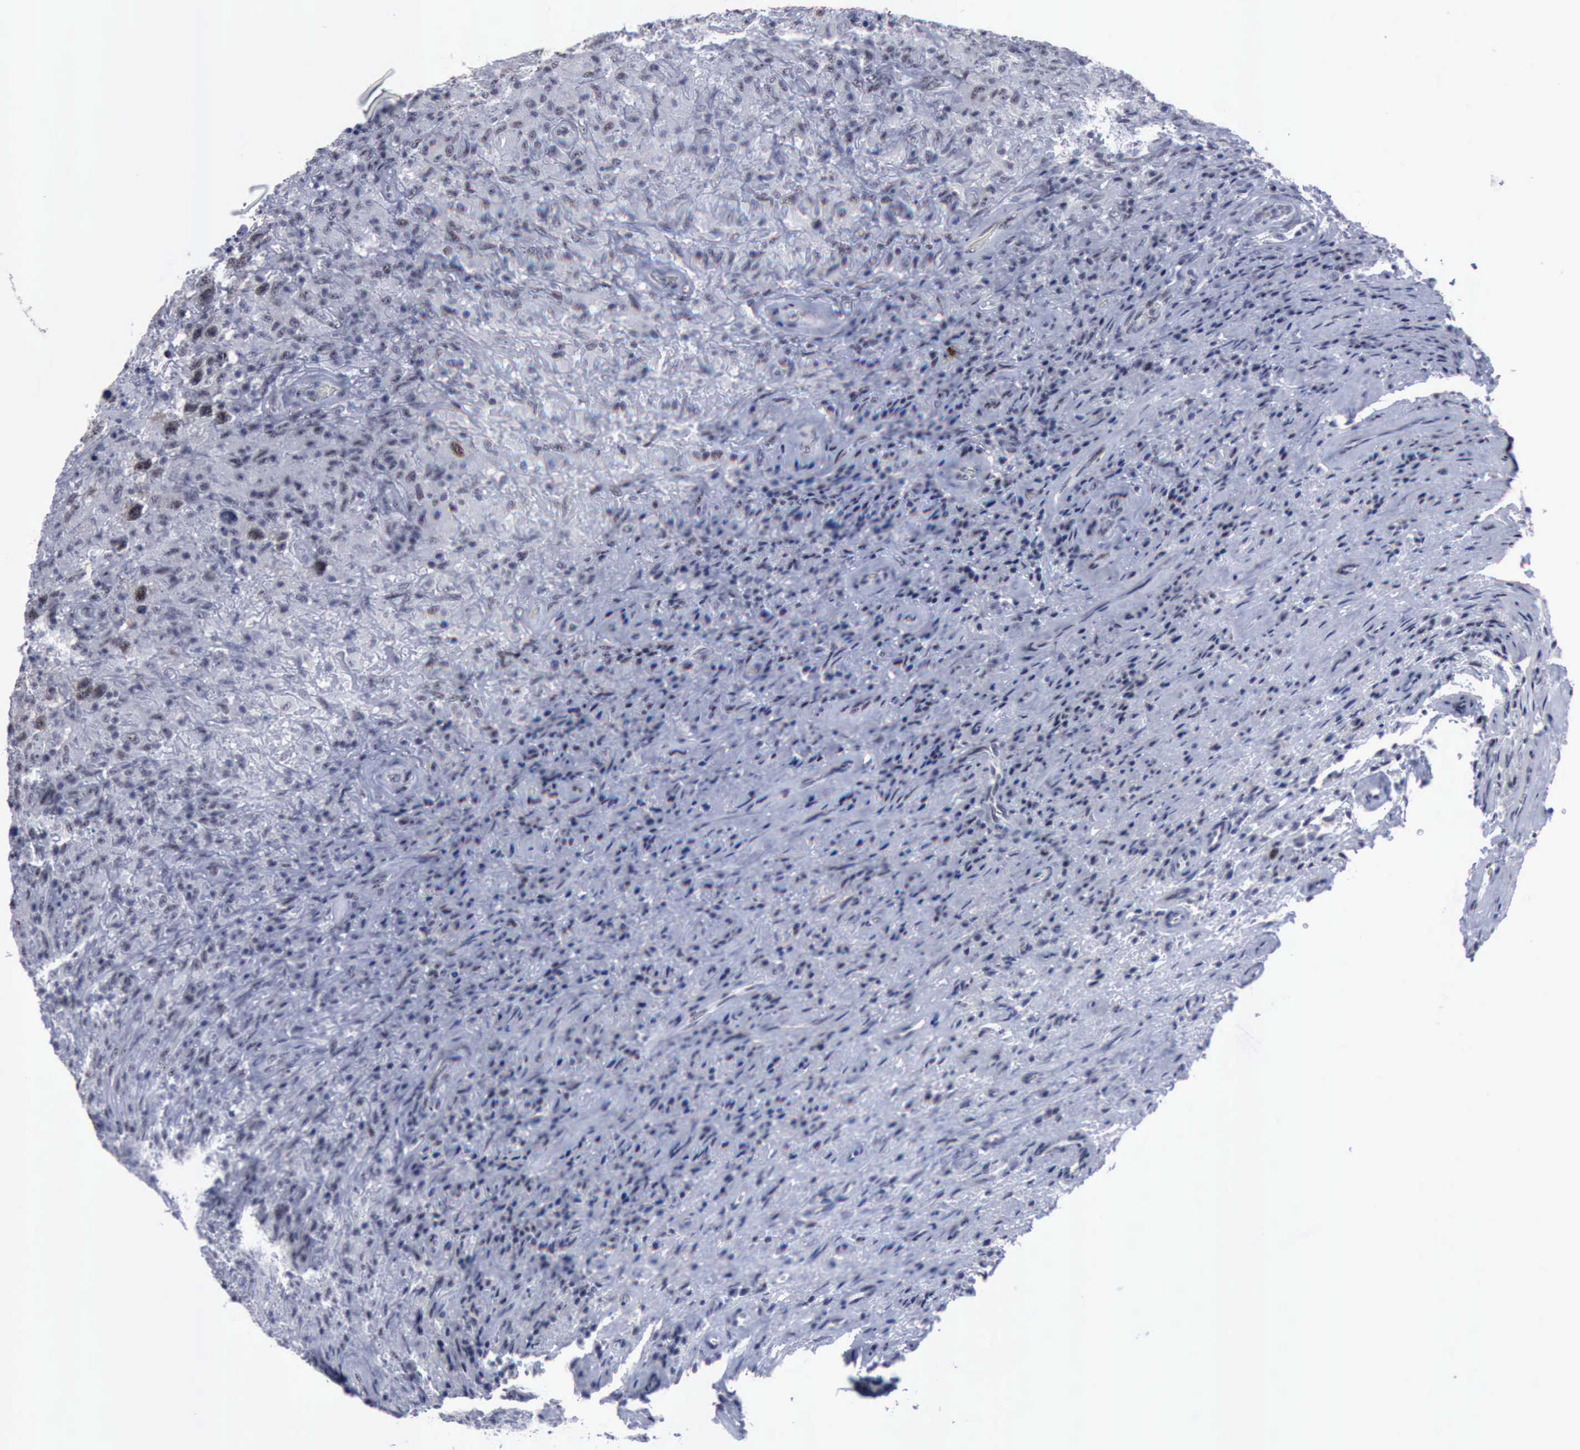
{"staining": {"intensity": "negative", "quantity": "none", "location": "none"}, "tissue": "testis cancer", "cell_type": "Tumor cells", "image_type": "cancer", "snomed": [{"axis": "morphology", "description": "Seminoma, NOS"}, {"axis": "topography", "description": "Testis"}], "caption": "The micrograph exhibits no staining of tumor cells in testis cancer.", "gene": "BRD1", "patient": {"sex": "male", "age": 34}}